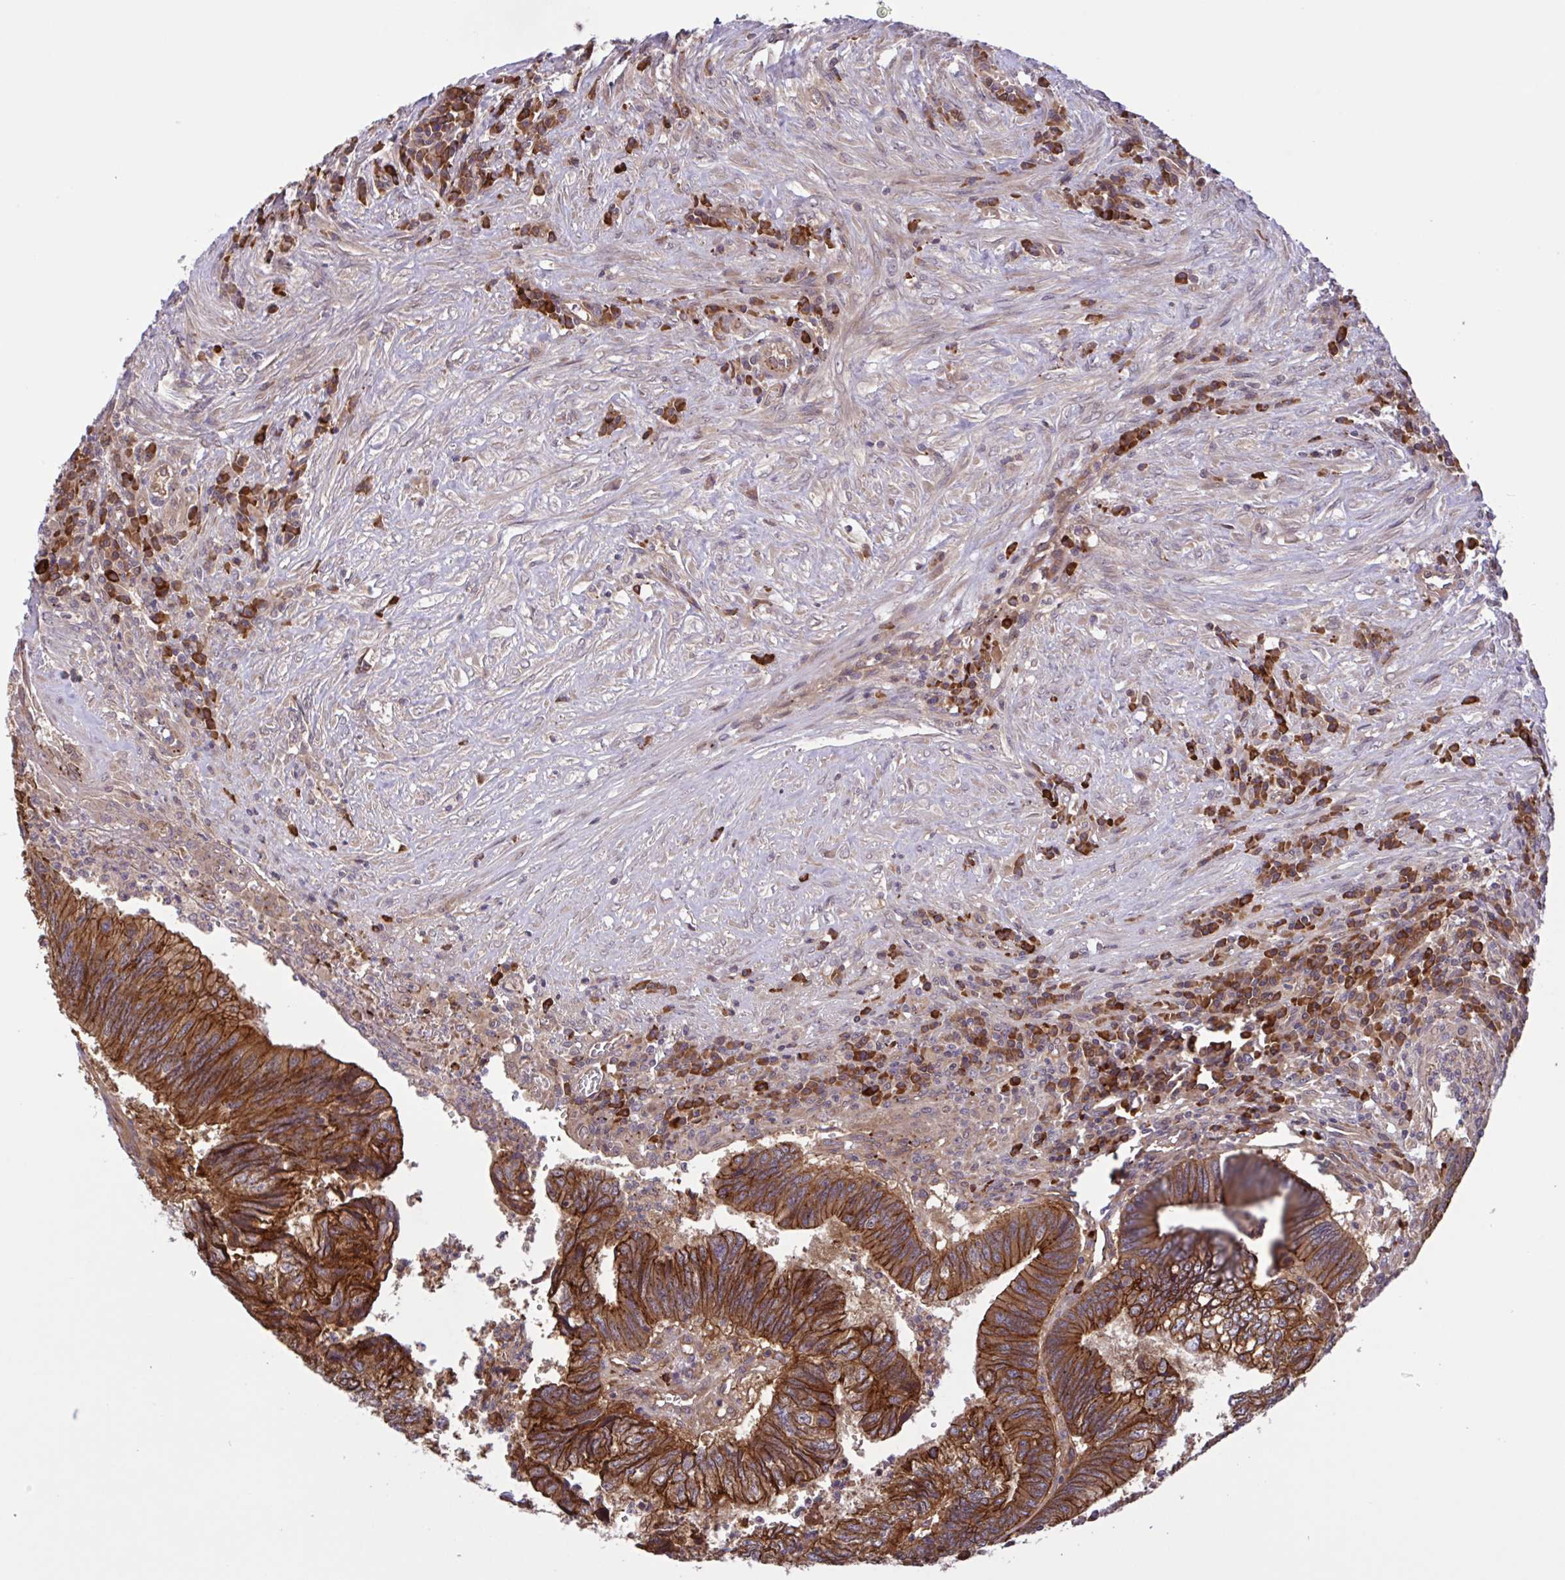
{"staining": {"intensity": "strong", "quantity": ">75%", "location": "cytoplasmic/membranous"}, "tissue": "colorectal cancer", "cell_type": "Tumor cells", "image_type": "cancer", "snomed": [{"axis": "morphology", "description": "Adenocarcinoma, NOS"}, {"axis": "topography", "description": "Colon"}], "caption": "Tumor cells exhibit high levels of strong cytoplasmic/membranous staining in about >75% of cells in human adenocarcinoma (colorectal).", "gene": "INTS10", "patient": {"sex": "male", "age": 86}}